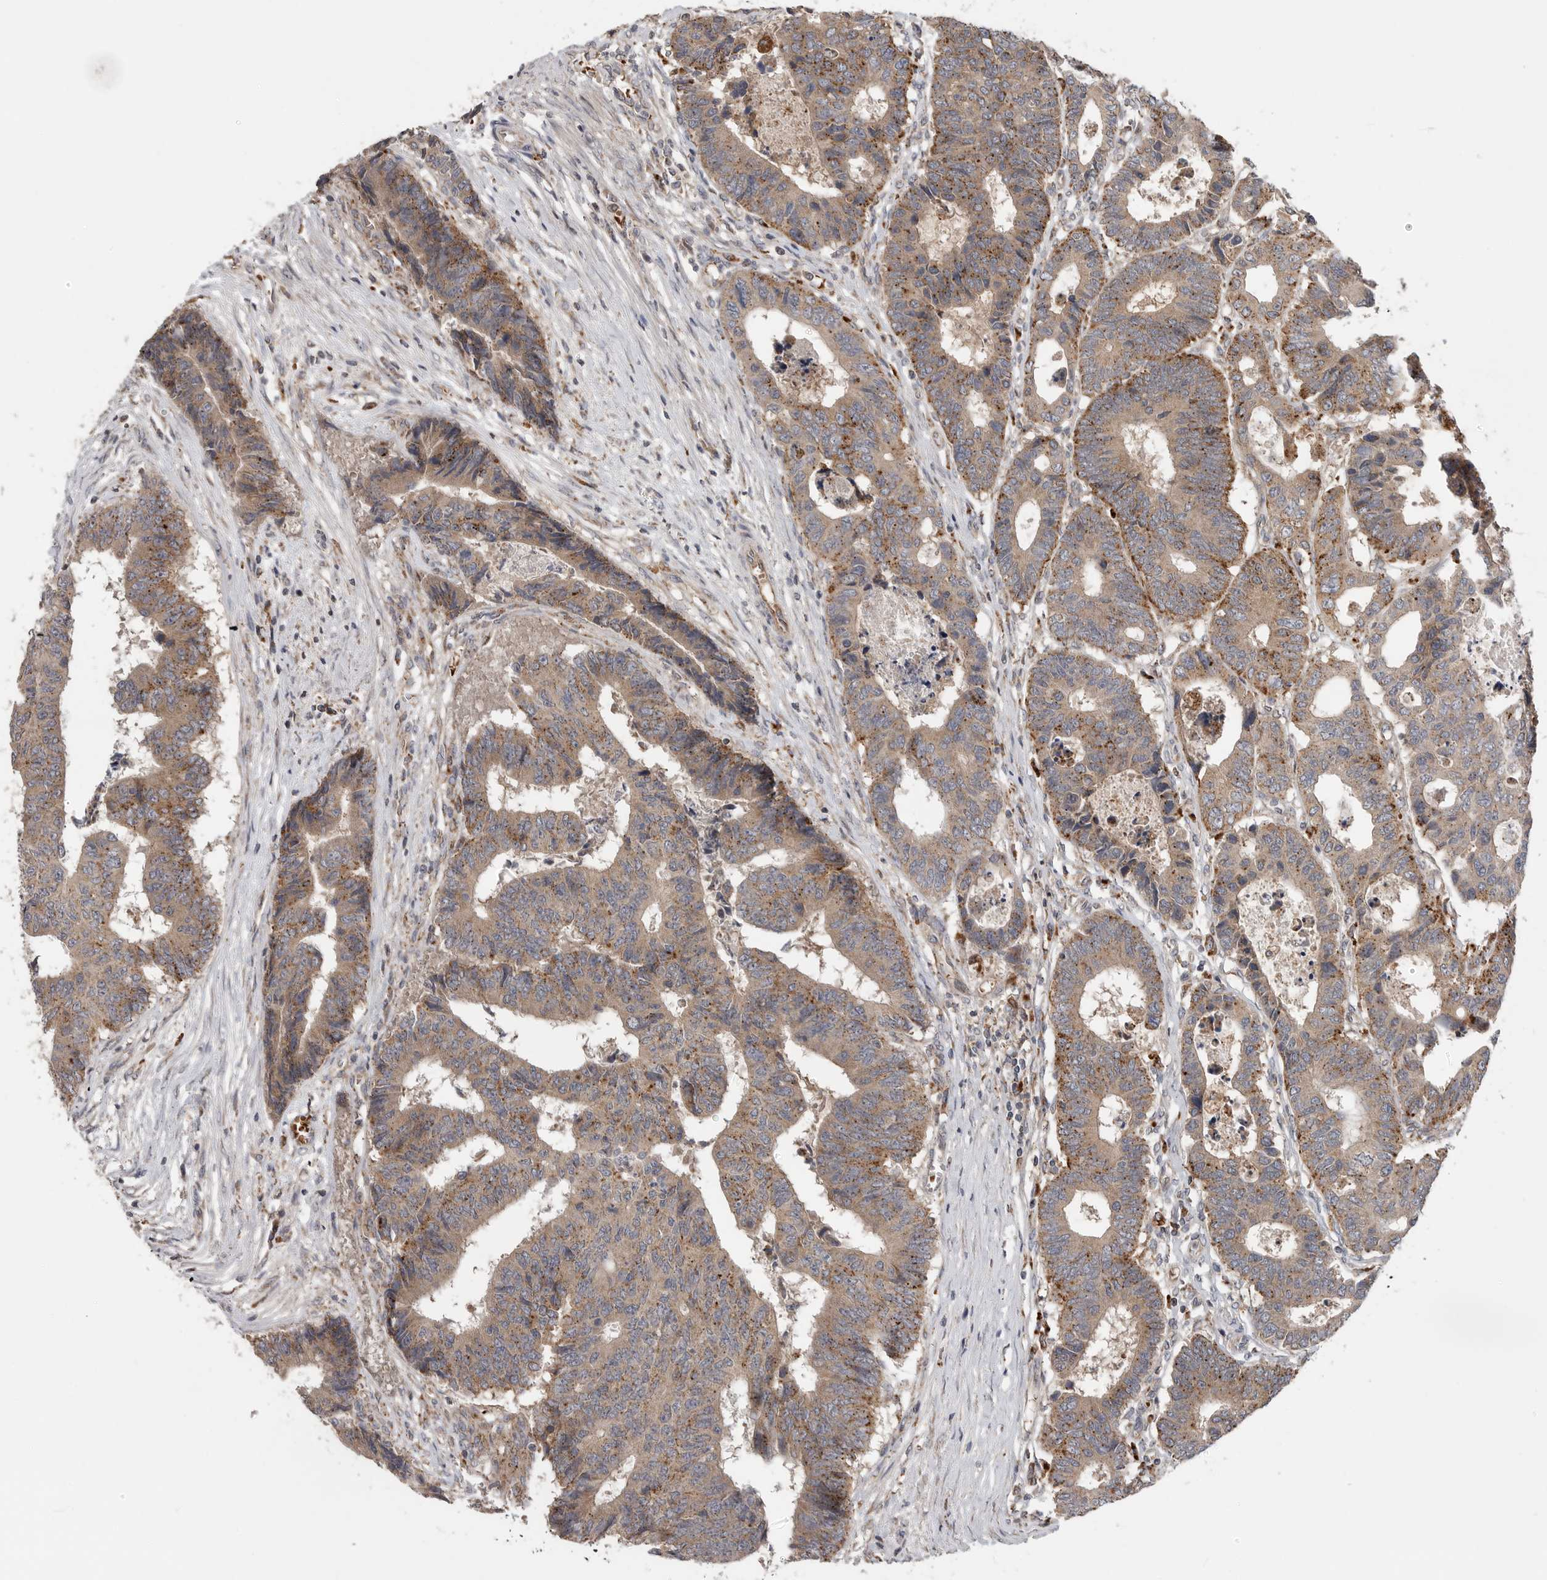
{"staining": {"intensity": "moderate", "quantity": ">75%", "location": "cytoplasmic/membranous"}, "tissue": "colorectal cancer", "cell_type": "Tumor cells", "image_type": "cancer", "snomed": [{"axis": "morphology", "description": "Adenocarcinoma, NOS"}, {"axis": "topography", "description": "Rectum"}], "caption": "Colorectal cancer stained for a protein displays moderate cytoplasmic/membranous positivity in tumor cells.", "gene": "GALNS", "patient": {"sex": "male", "age": 84}}